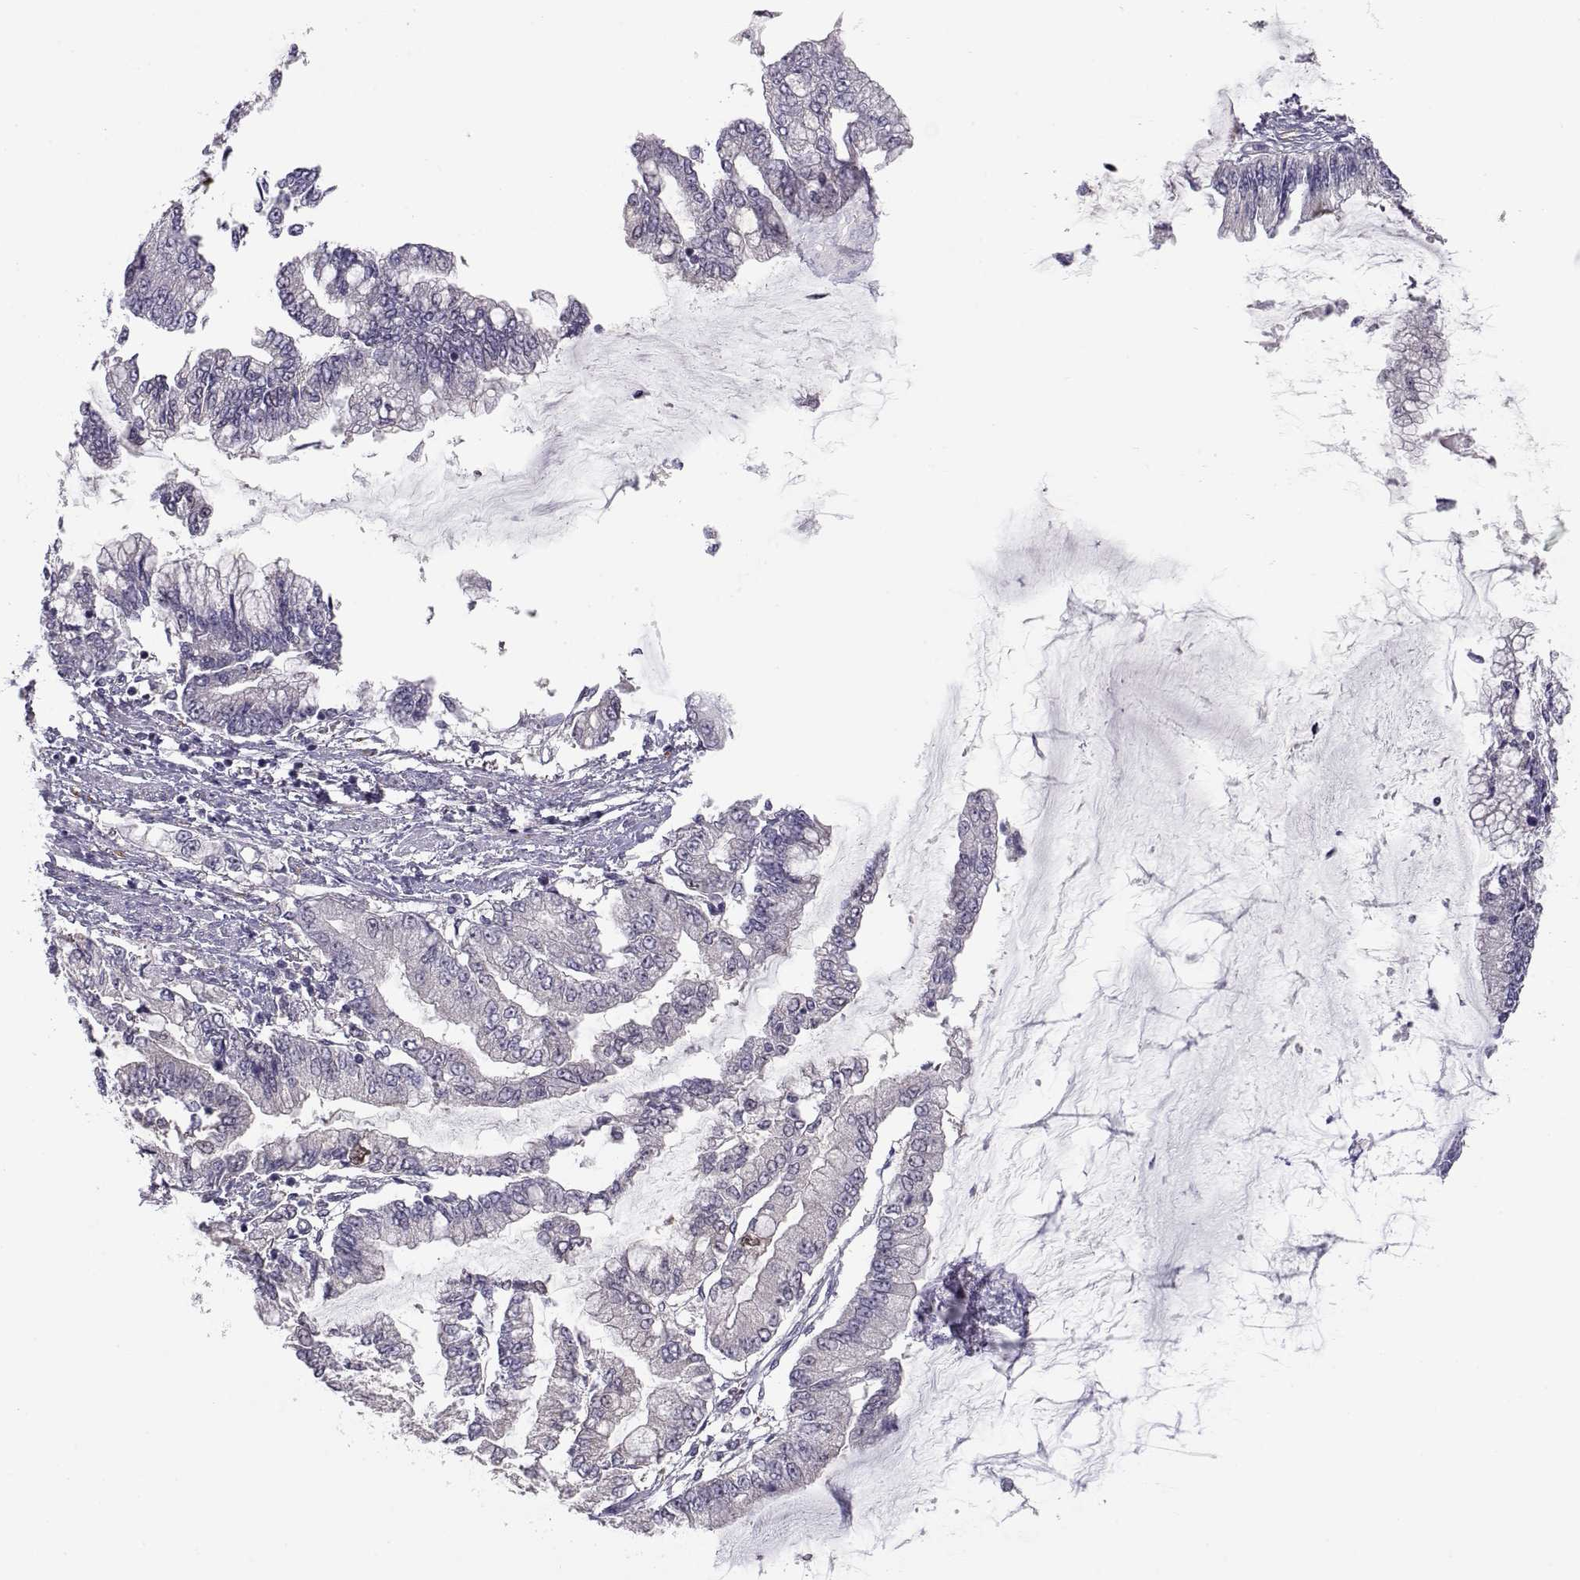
{"staining": {"intensity": "negative", "quantity": "none", "location": "none"}, "tissue": "stomach cancer", "cell_type": "Tumor cells", "image_type": "cancer", "snomed": [{"axis": "morphology", "description": "Adenocarcinoma, NOS"}, {"axis": "topography", "description": "Stomach, upper"}], "caption": "This is an immunohistochemistry (IHC) image of adenocarcinoma (stomach). There is no positivity in tumor cells.", "gene": "NPVF", "patient": {"sex": "female", "age": 74}}